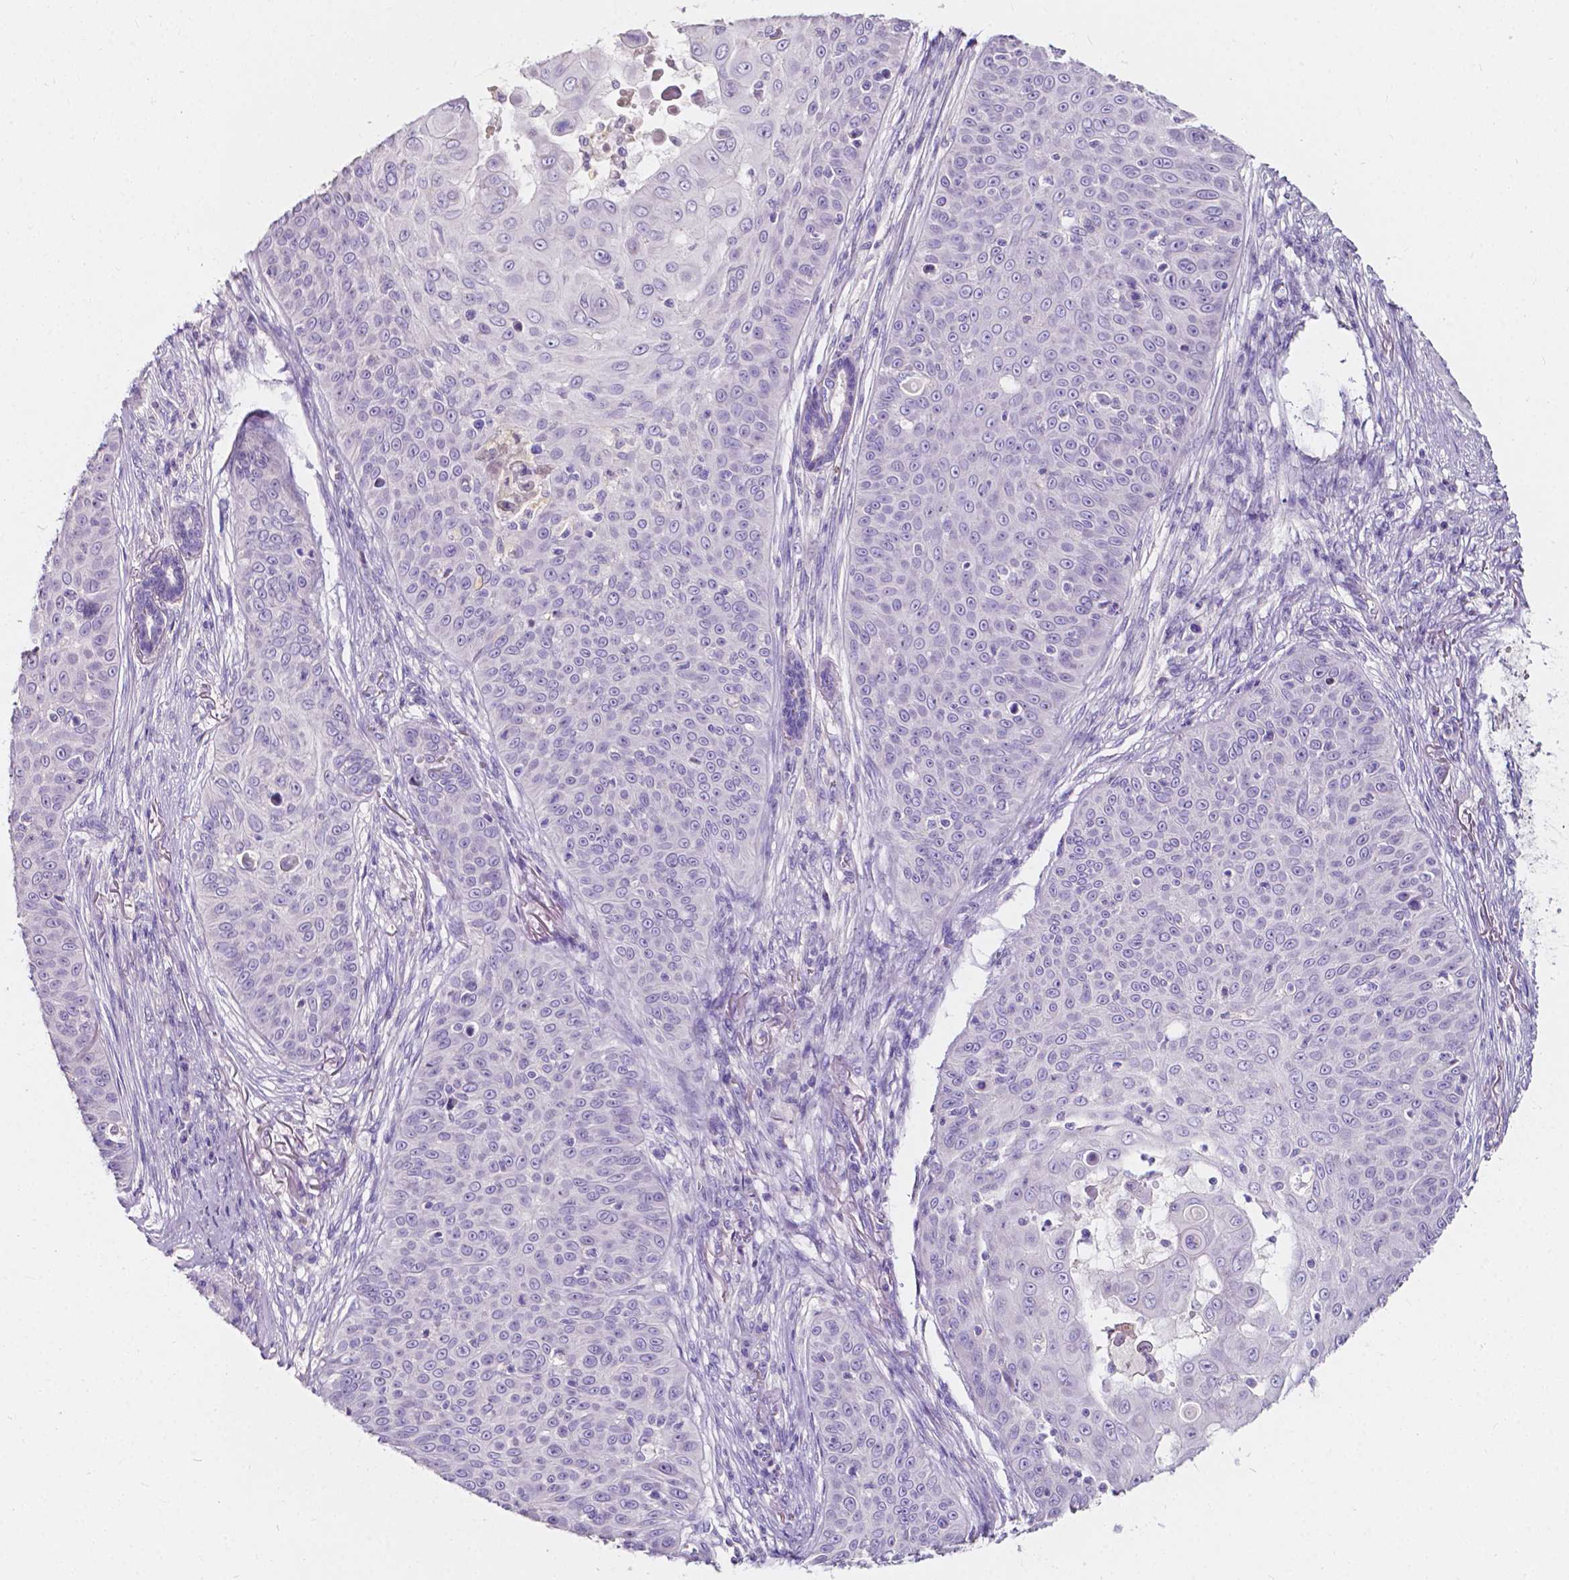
{"staining": {"intensity": "negative", "quantity": "none", "location": "none"}, "tissue": "skin cancer", "cell_type": "Tumor cells", "image_type": "cancer", "snomed": [{"axis": "morphology", "description": "Squamous cell carcinoma, NOS"}, {"axis": "topography", "description": "Skin"}], "caption": "DAB immunohistochemical staining of human squamous cell carcinoma (skin) demonstrates no significant positivity in tumor cells.", "gene": "CLSTN2", "patient": {"sex": "male", "age": 82}}